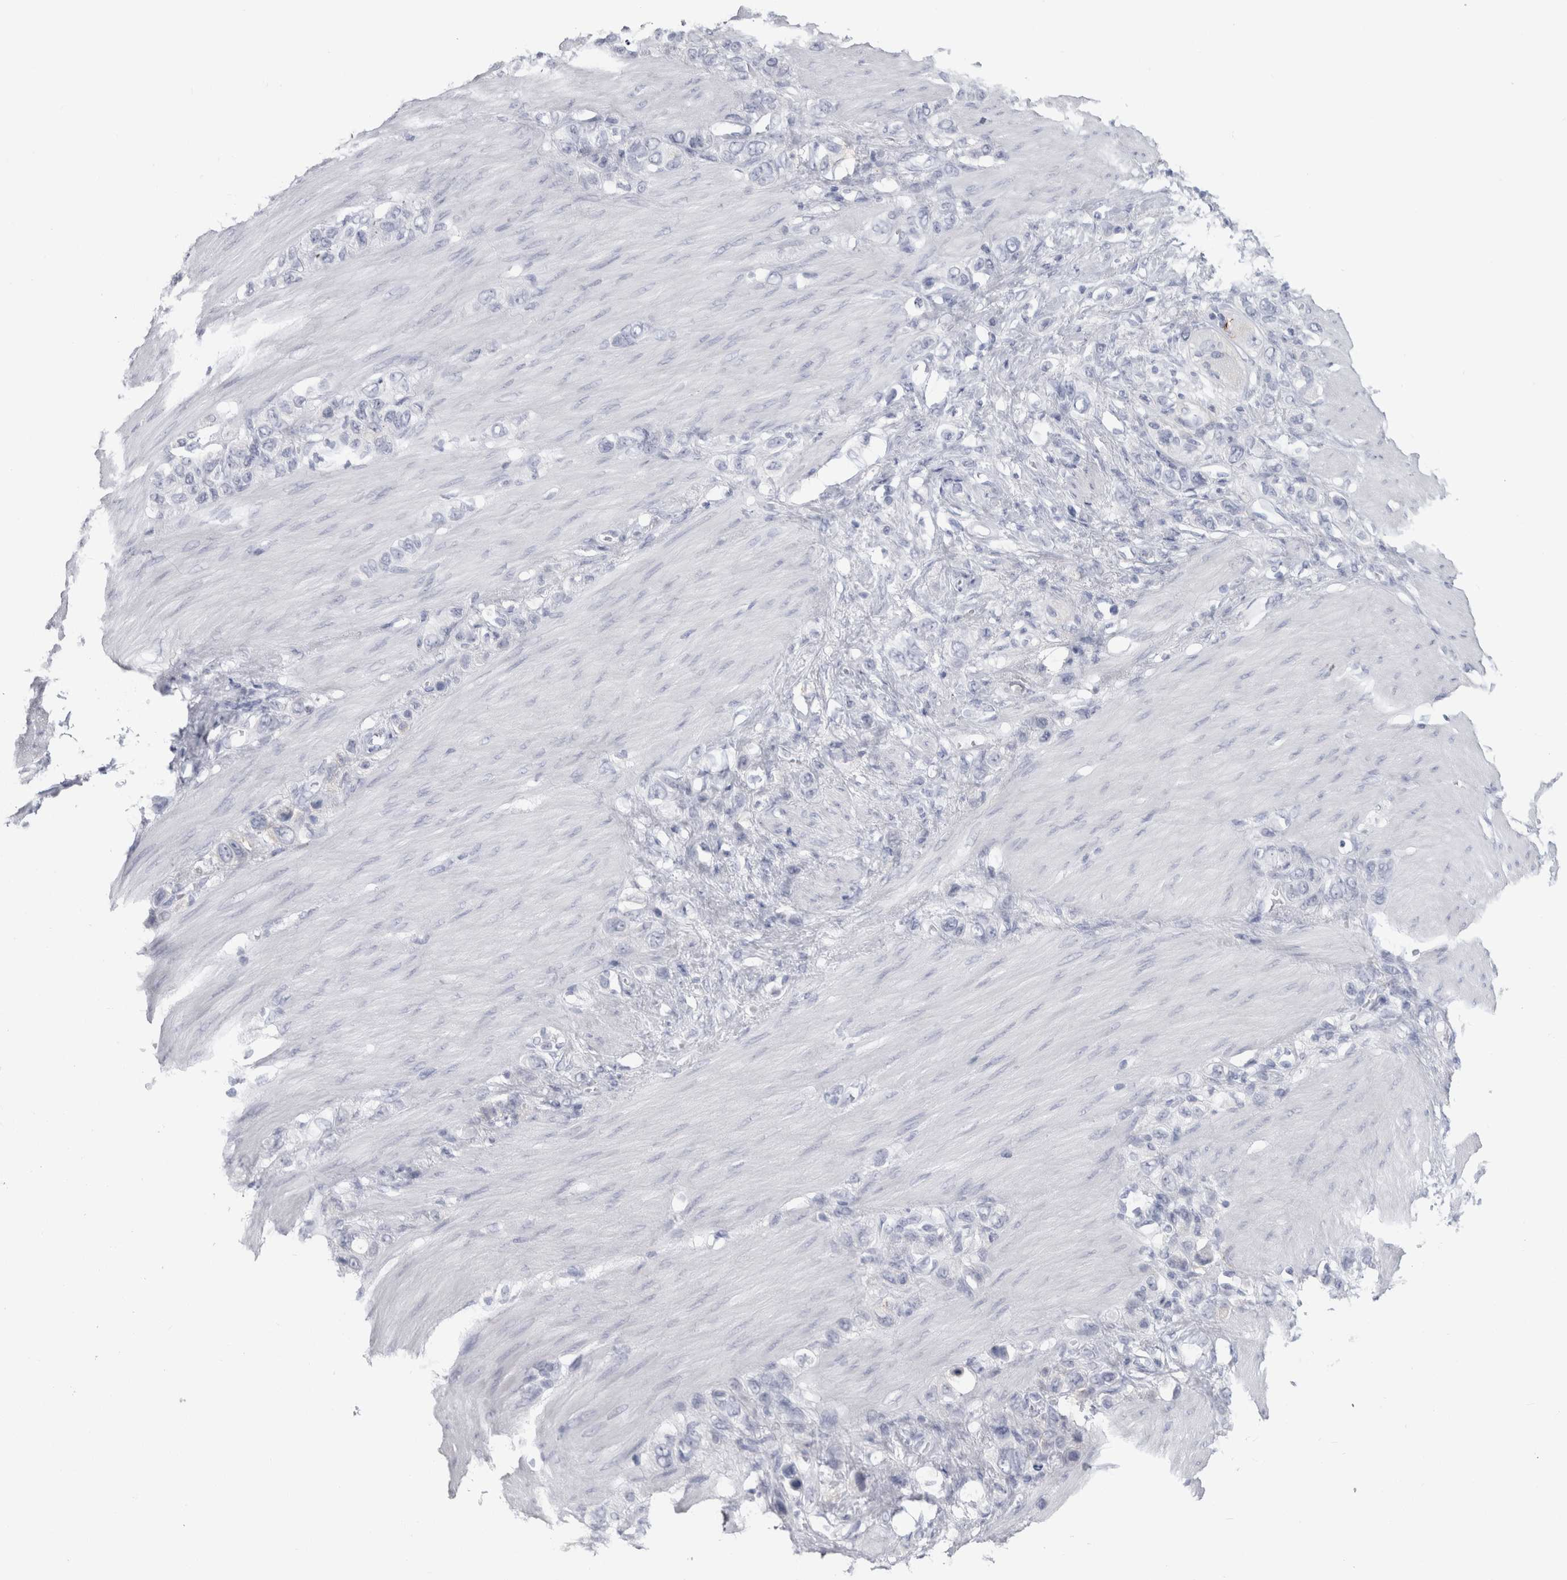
{"staining": {"intensity": "negative", "quantity": "none", "location": "none"}, "tissue": "stomach cancer", "cell_type": "Tumor cells", "image_type": "cancer", "snomed": [{"axis": "morphology", "description": "Adenocarcinoma, NOS"}, {"axis": "morphology", "description": "Adenocarcinoma, High grade"}, {"axis": "topography", "description": "Stomach, upper"}, {"axis": "topography", "description": "Stomach, lower"}], "caption": "Immunohistochemical staining of human stomach adenocarcinoma demonstrates no significant staining in tumor cells.", "gene": "CDH17", "patient": {"sex": "female", "age": 65}}